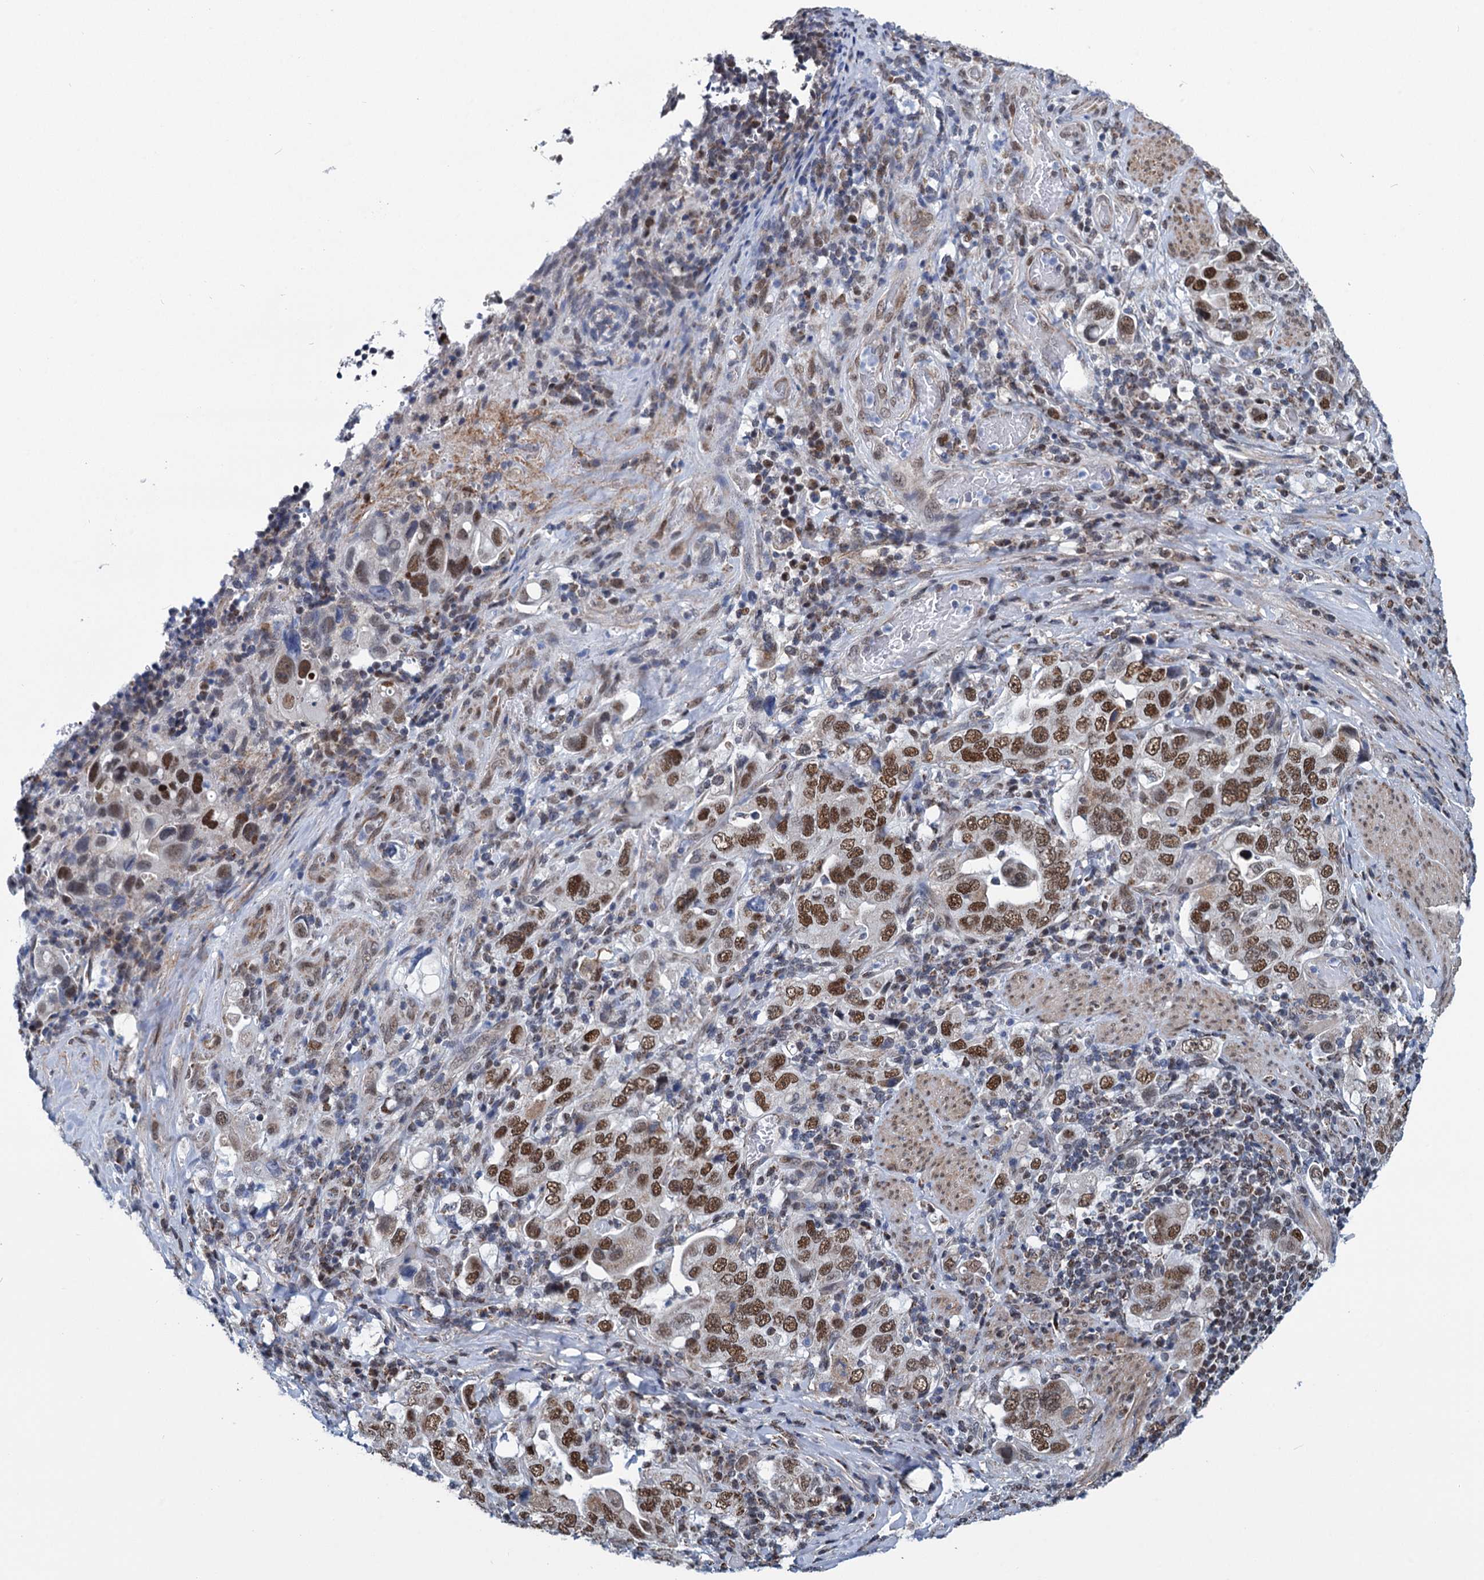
{"staining": {"intensity": "strong", "quantity": ">75%", "location": "nuclear"}, "tissue": "stomach cancer", "cell_type": "Tumor cells", "image_type": "cancer", "snomed": [{"axis": "morphology", "description": "Adenocarcinoma, NOS"}, {"axis": "topography", "description": "Stomach, upper"}], "caption": "Brown immunohistochemical staining in human adenocarcinoma (stomach) demonstrates strong nuclear staining in about >75% of tumor cells.", "gene": "MORN3", "patient": {"sex": "male", "age": 62}}